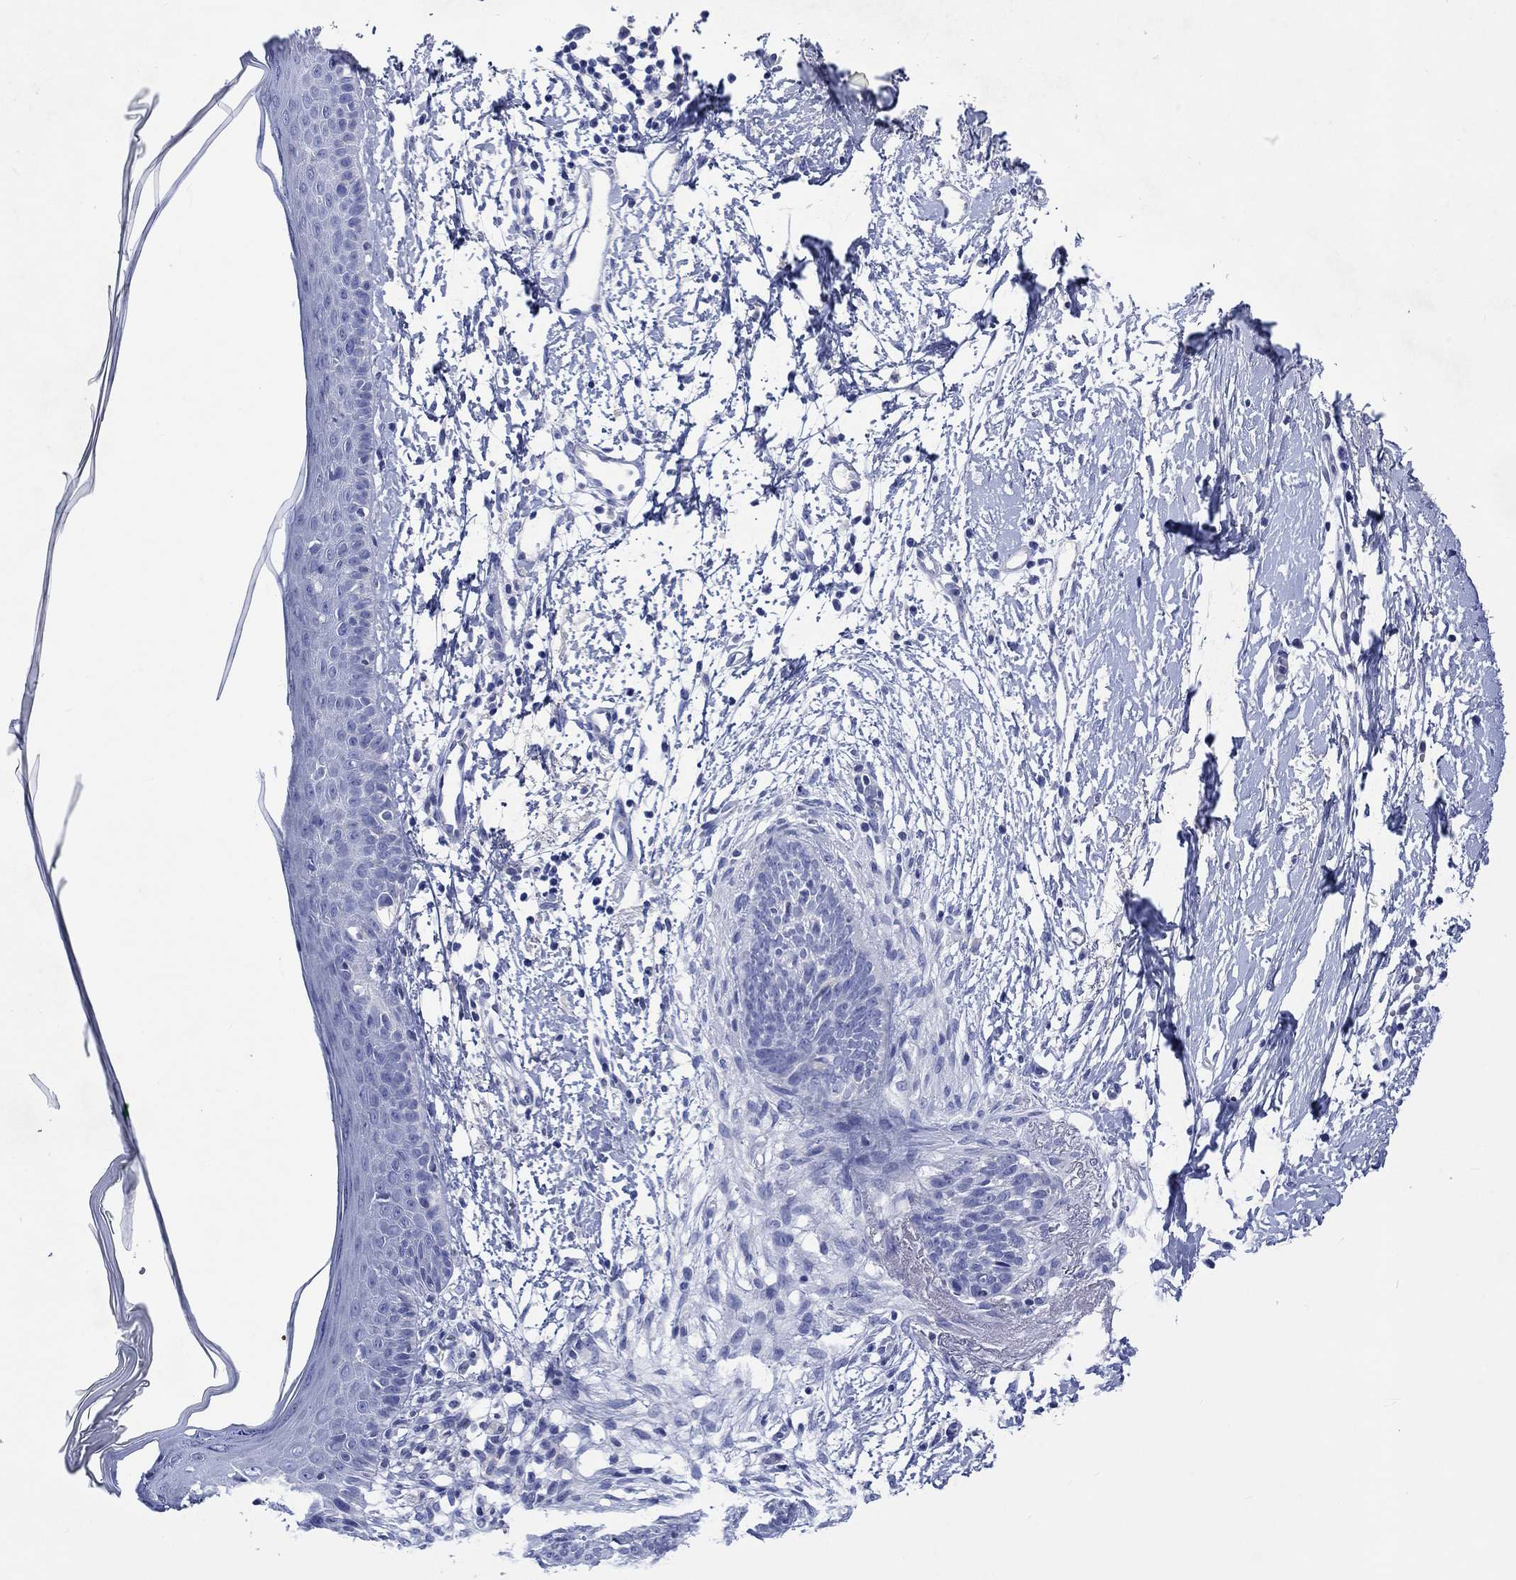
{"staining": {"intensity": "negative", "quantity": "none", "location": "none"}, "tissue": "skin cancer", "cell_type": "Tumor cells", "image_type": "cancer", "snomed": [{"axis": "morphology", "description": "Normal tissue, NOS"}, {"axis": "morphology", "description": "Basal cell carcinoma"}, {"axis": "topography", "description": "Skin"}], "caption": "Basal cell carcinoma (skin) stained for a protein using immunohistochemistry shows no positivity tumor cells.", "gene": "CACNG3", "patient": {"sex": "male", "age": 84}}